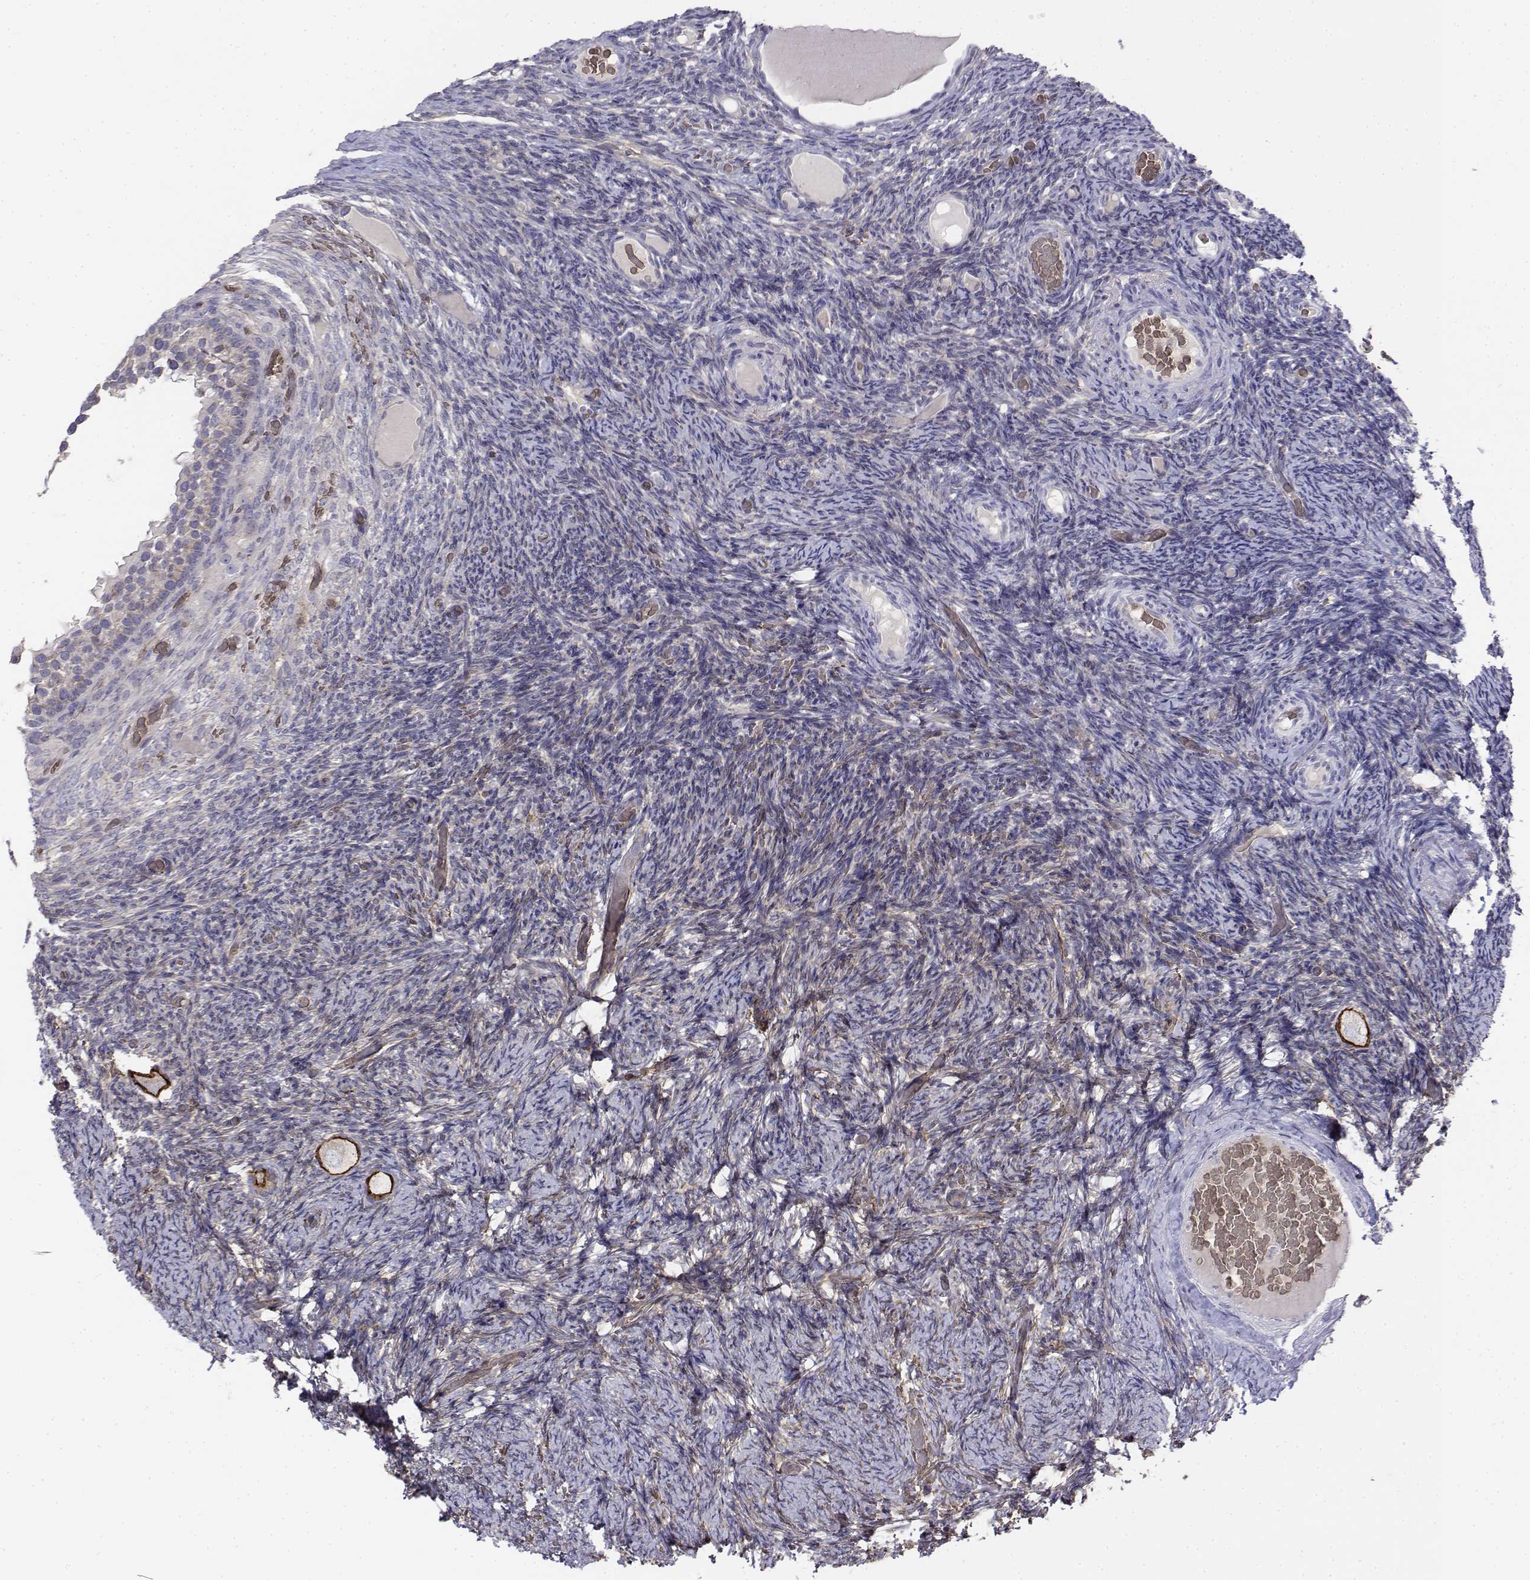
{"staining": {"intensity": "negative", "quantity": "none", "location": "none"}, "tissue": "ovary", "cell_type": "Follicle cells", "image_type": "normal", "snomed": [{"axis": "morphology", "description": "Normal tissue, NOS"}, {"axis": "topography", "description": "Ovary"}], "caption": "This is an IHC image of benign human ovary. There is no staining in follicle cells.", "gene": "CADM1", "patient": {"sex": "female", "age": 34}}